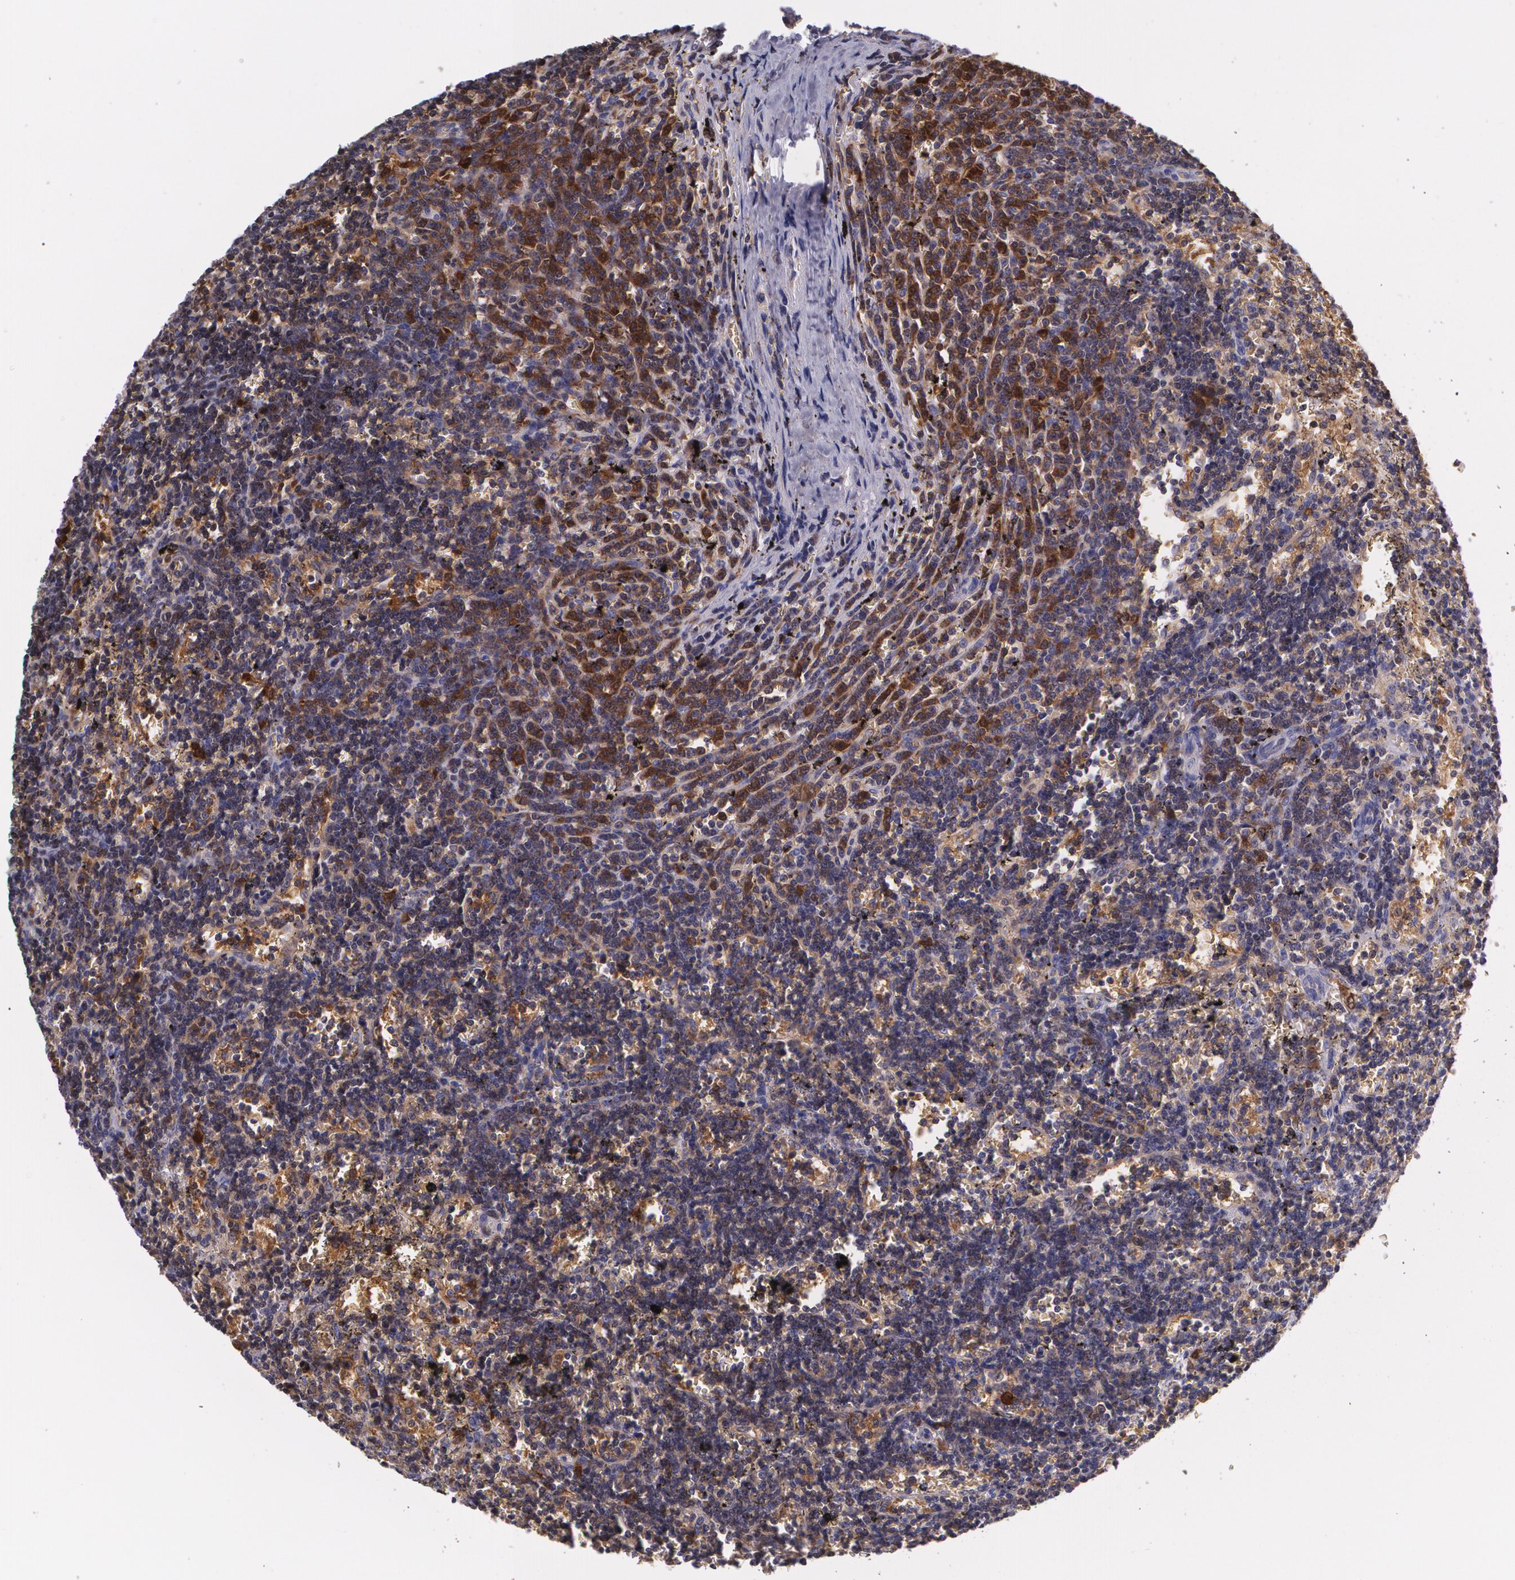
{"staining": {"intensity": "moderate", "quantity": ">75%", "location": "cytoplasmic/membranous"}, "tissue": "lymphoma", "cell_type": "Tumor cells", "image_type": "cancer", "snomed": [{"axis": "morphology", "description": "Malignant lymphoma, non-Hodgkin's type, Low grade"}, {"axis": "topography", "description": "Spleen"}], "caption": "Moderate cytoplasmic/membranous protein expression is seen in about >75% of tumor cells in low-grade malignant lymphoma, non-Hodgkin's type.", "gene": "HSPH1", "patient": {"sex": "male", "age": 60}}